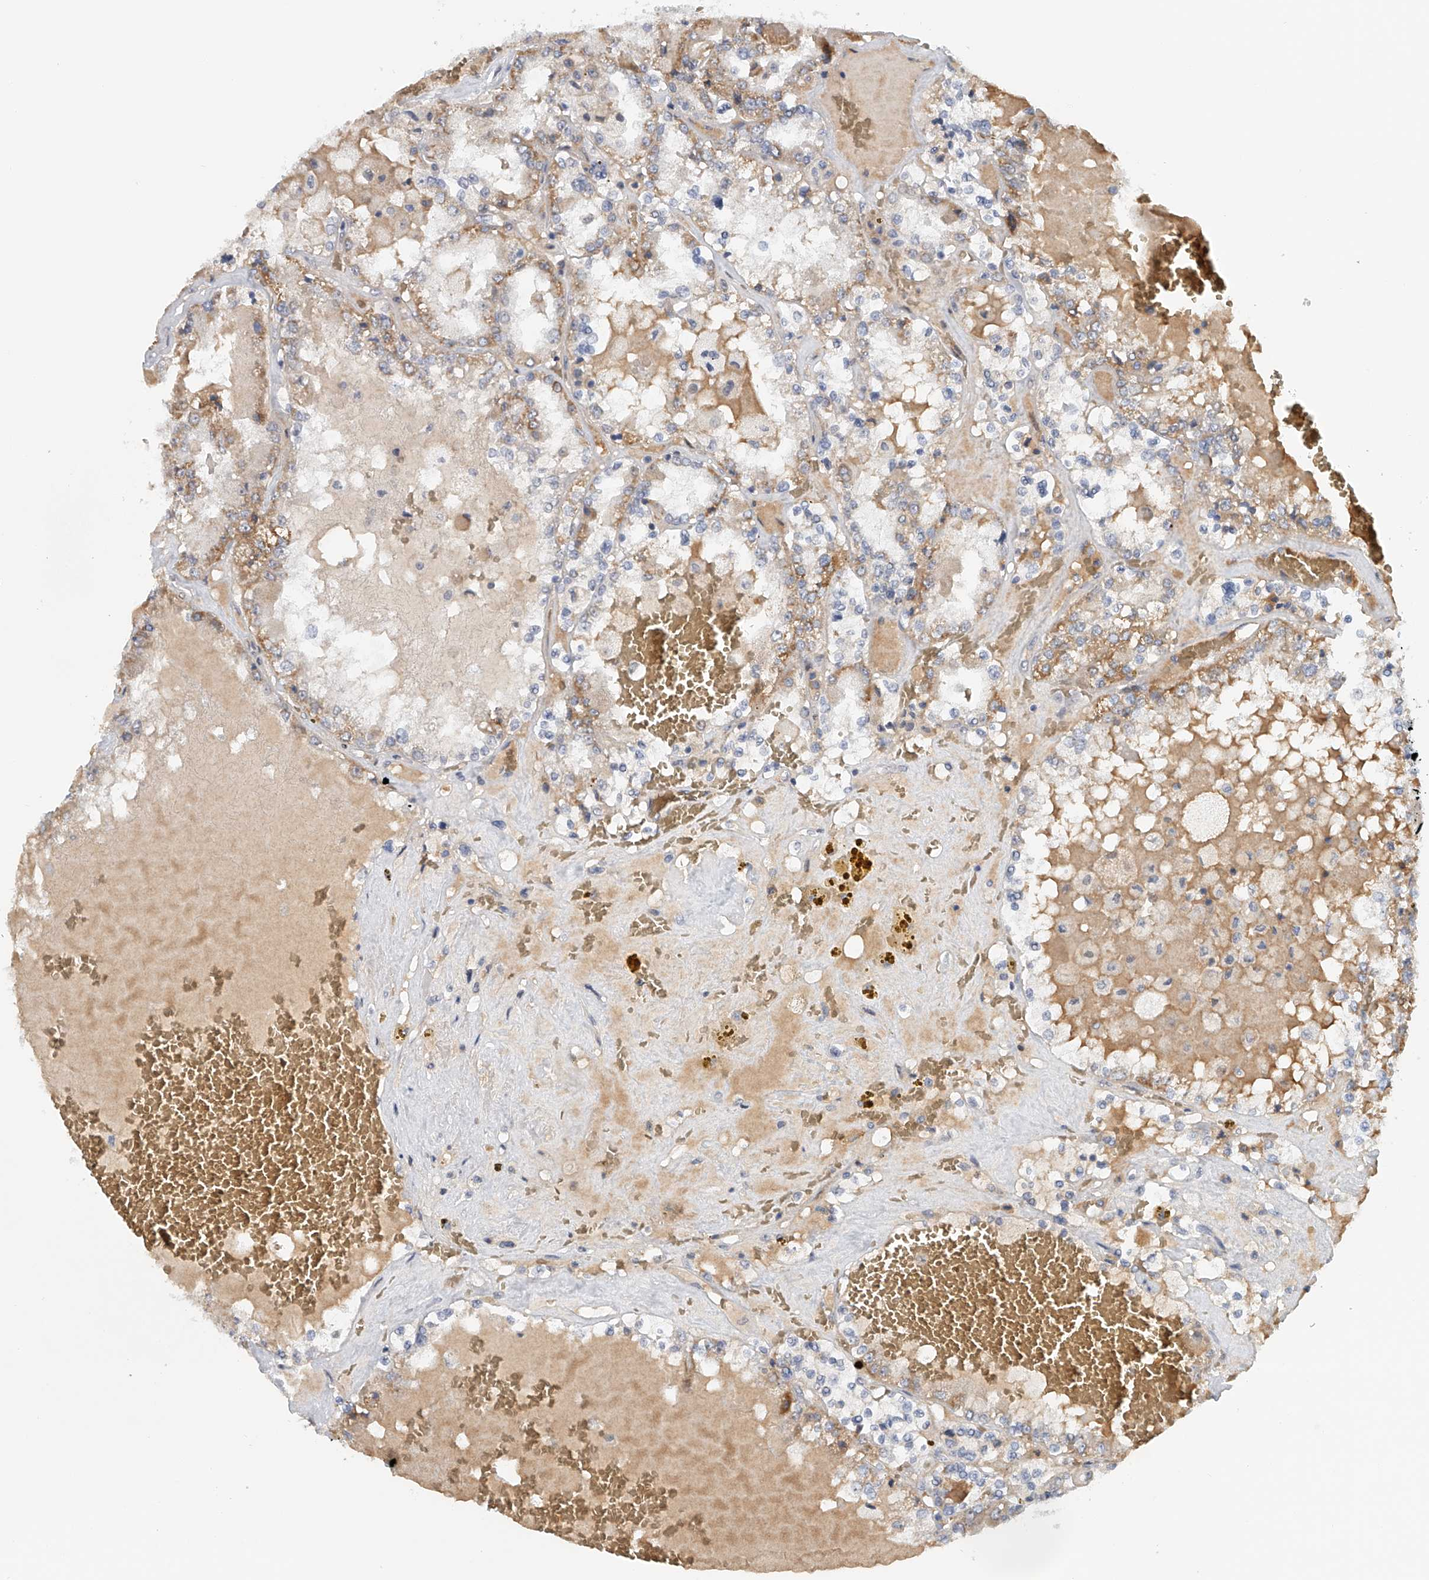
{"staining": {"intensity": "moderate", "quantity": "25%-75%", "location": "cytoplasmic/membranous"}, "tissue": "renal cancer", "cell_type": "Tumor cells", "image_type": "cancer", "snomed": [{"axis": "morphology", "description": "Adenocarcinoma, NOS"}, {"axis": "topography", "description": "Kidney"}], "caption": "Protein staining shows moderate cytoplasmic/membranous staining in approximately 25%-75% of tumor cells in renal cancer (adenocarcinoma).", "gene": "DDX43", "patient": {"sex": "female", "age": 56}}